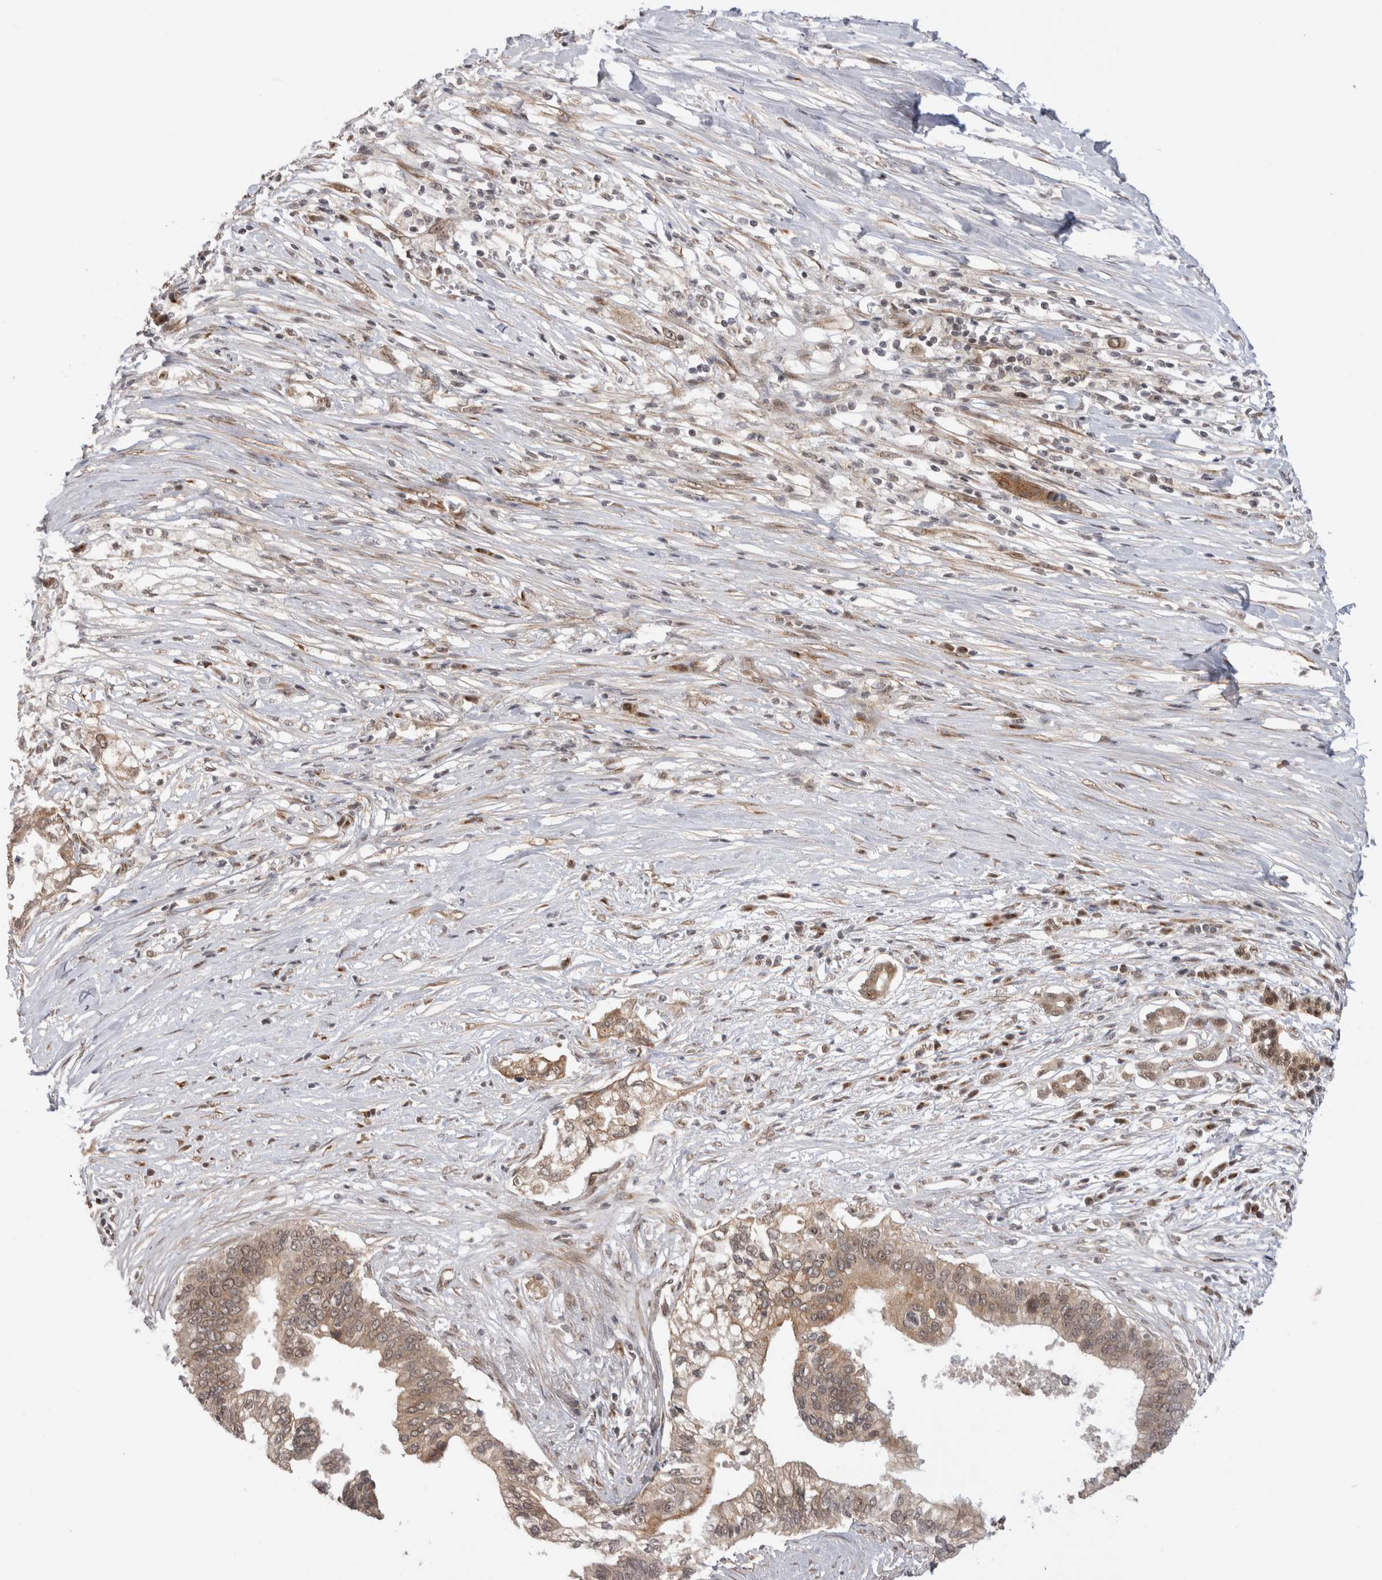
{"staining": {"intensity": "weak", "quantity": ">75%", "location": "cytoplasmic/membranous,nuclear"}, "tissue": "pancreatic cancer", "cell_type": "Tumor cells", "image_type": "cancer", "snomed": [{"axis": "morphology", "description": "Normal tissue, NOS"}, {"axis": "morphology", "description": "Adenocarcinoma, NOS"}, {"axis": "topography", "description": "Pancreas"}, {"axis": "topography", "description": "Peripheral nerve tissue"}], "caption": "Immunohistochemical staining of human adenocarcinoma (pancreatic) demonstrates weak cytoplasmic/membranous and nuclear protein expression in approximately >75% of tumor cells. (brown staining indicates protein expression, while blue staining denotes nuclei).", "gene": "TMEM65", "patient": {"sex": "male", "age": 59}}